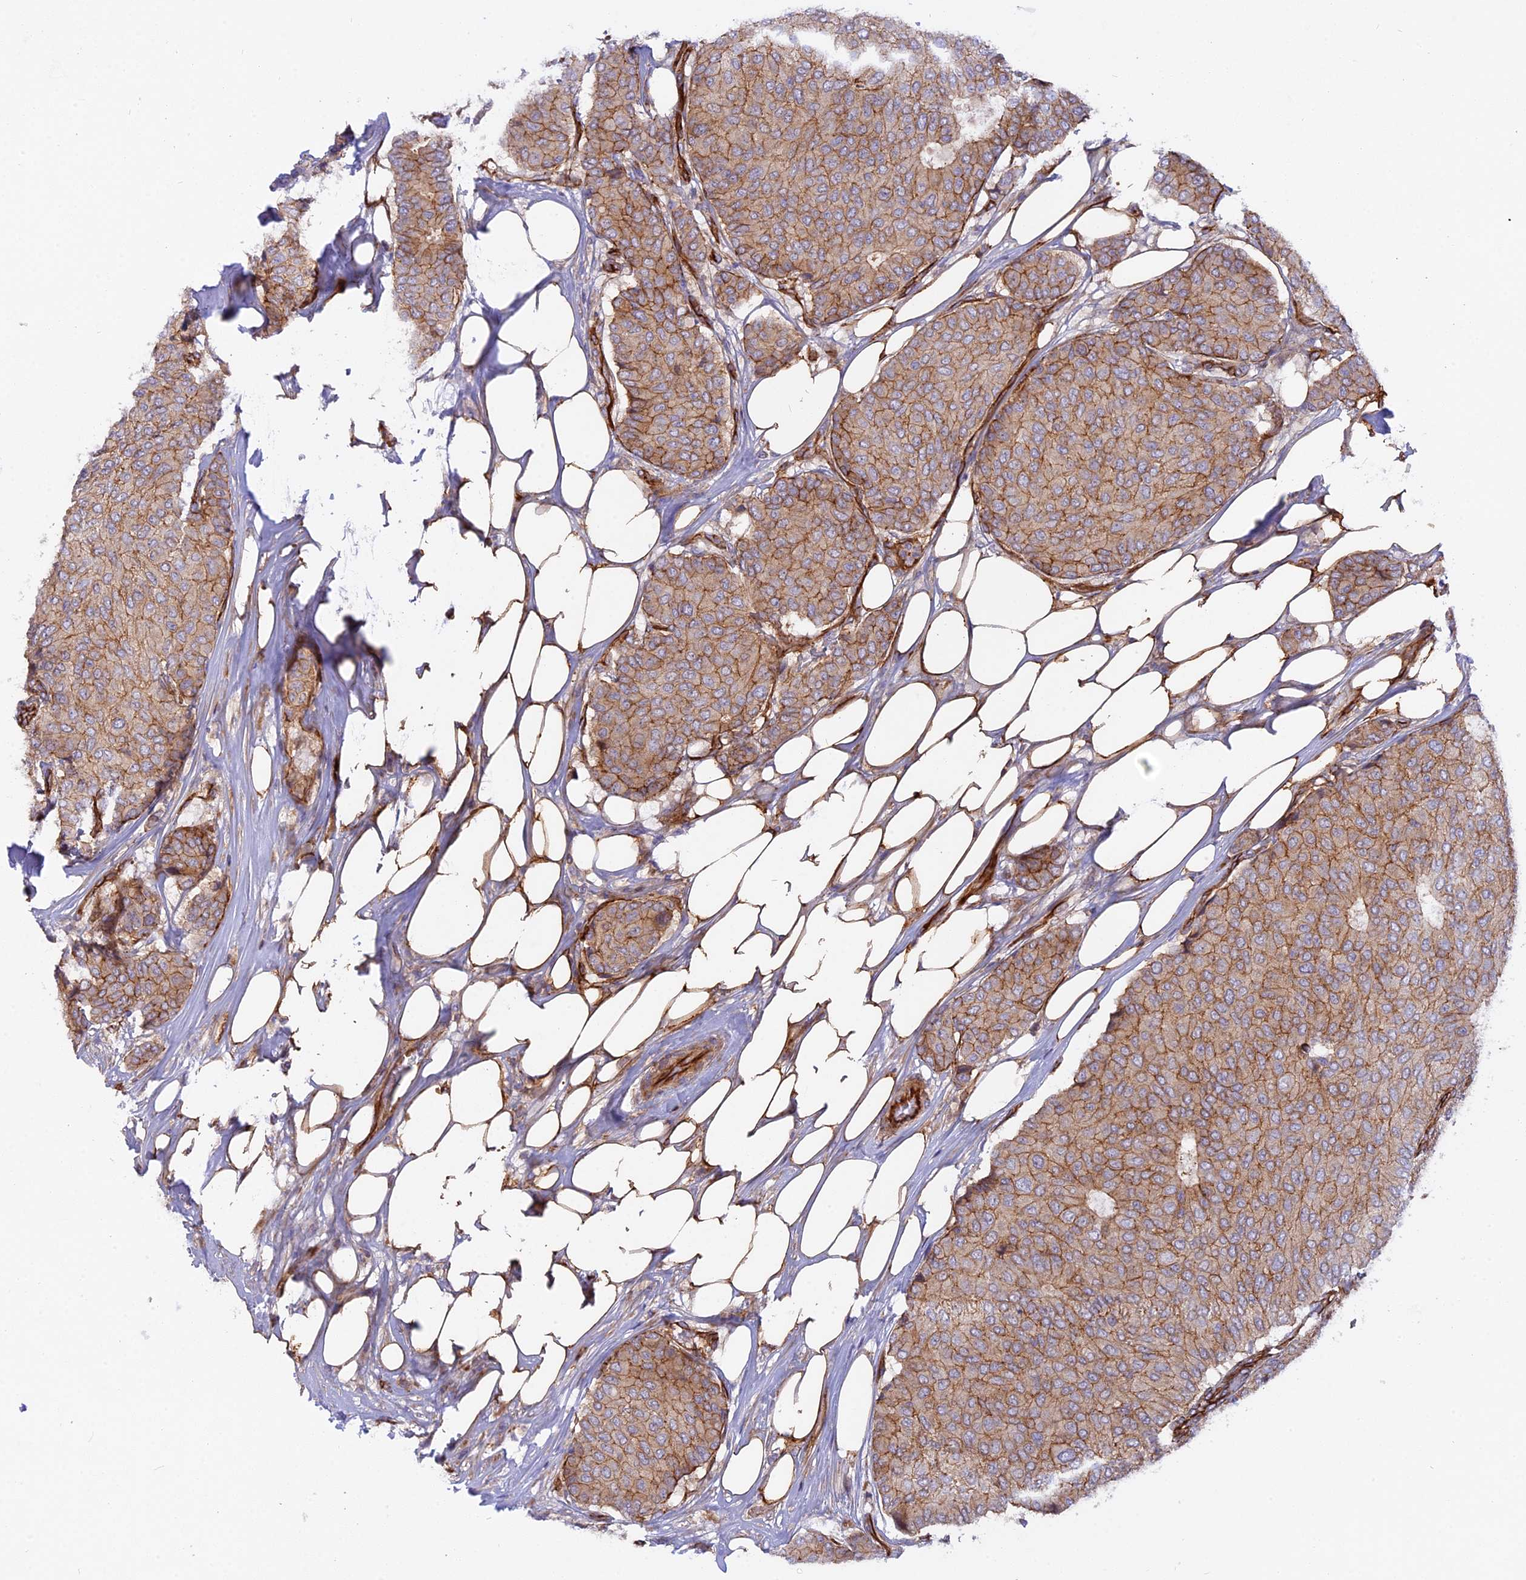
{"staining": {"intensity": "moderate", "quantity": ">75%", "location": "cytoplasmic/membranous"}, "tissue": "breast cancer", "cell_type": "Tumor cells", "image_type": "cancer", "snomed": [{"axis": "morphology", "description": "Duct carcinoma"}, {"axis": "topography", "description": "Breast"}], "caption": "Immunohistochemical staining of human infiltrating ductal carcinoma (breast) displays medium levels of moderate cytoplasmic/membranous protein staining in approximately >75% of tumor cells.", "gene": "CNBD2", "patient": {"sex": "female", "age": 75}}